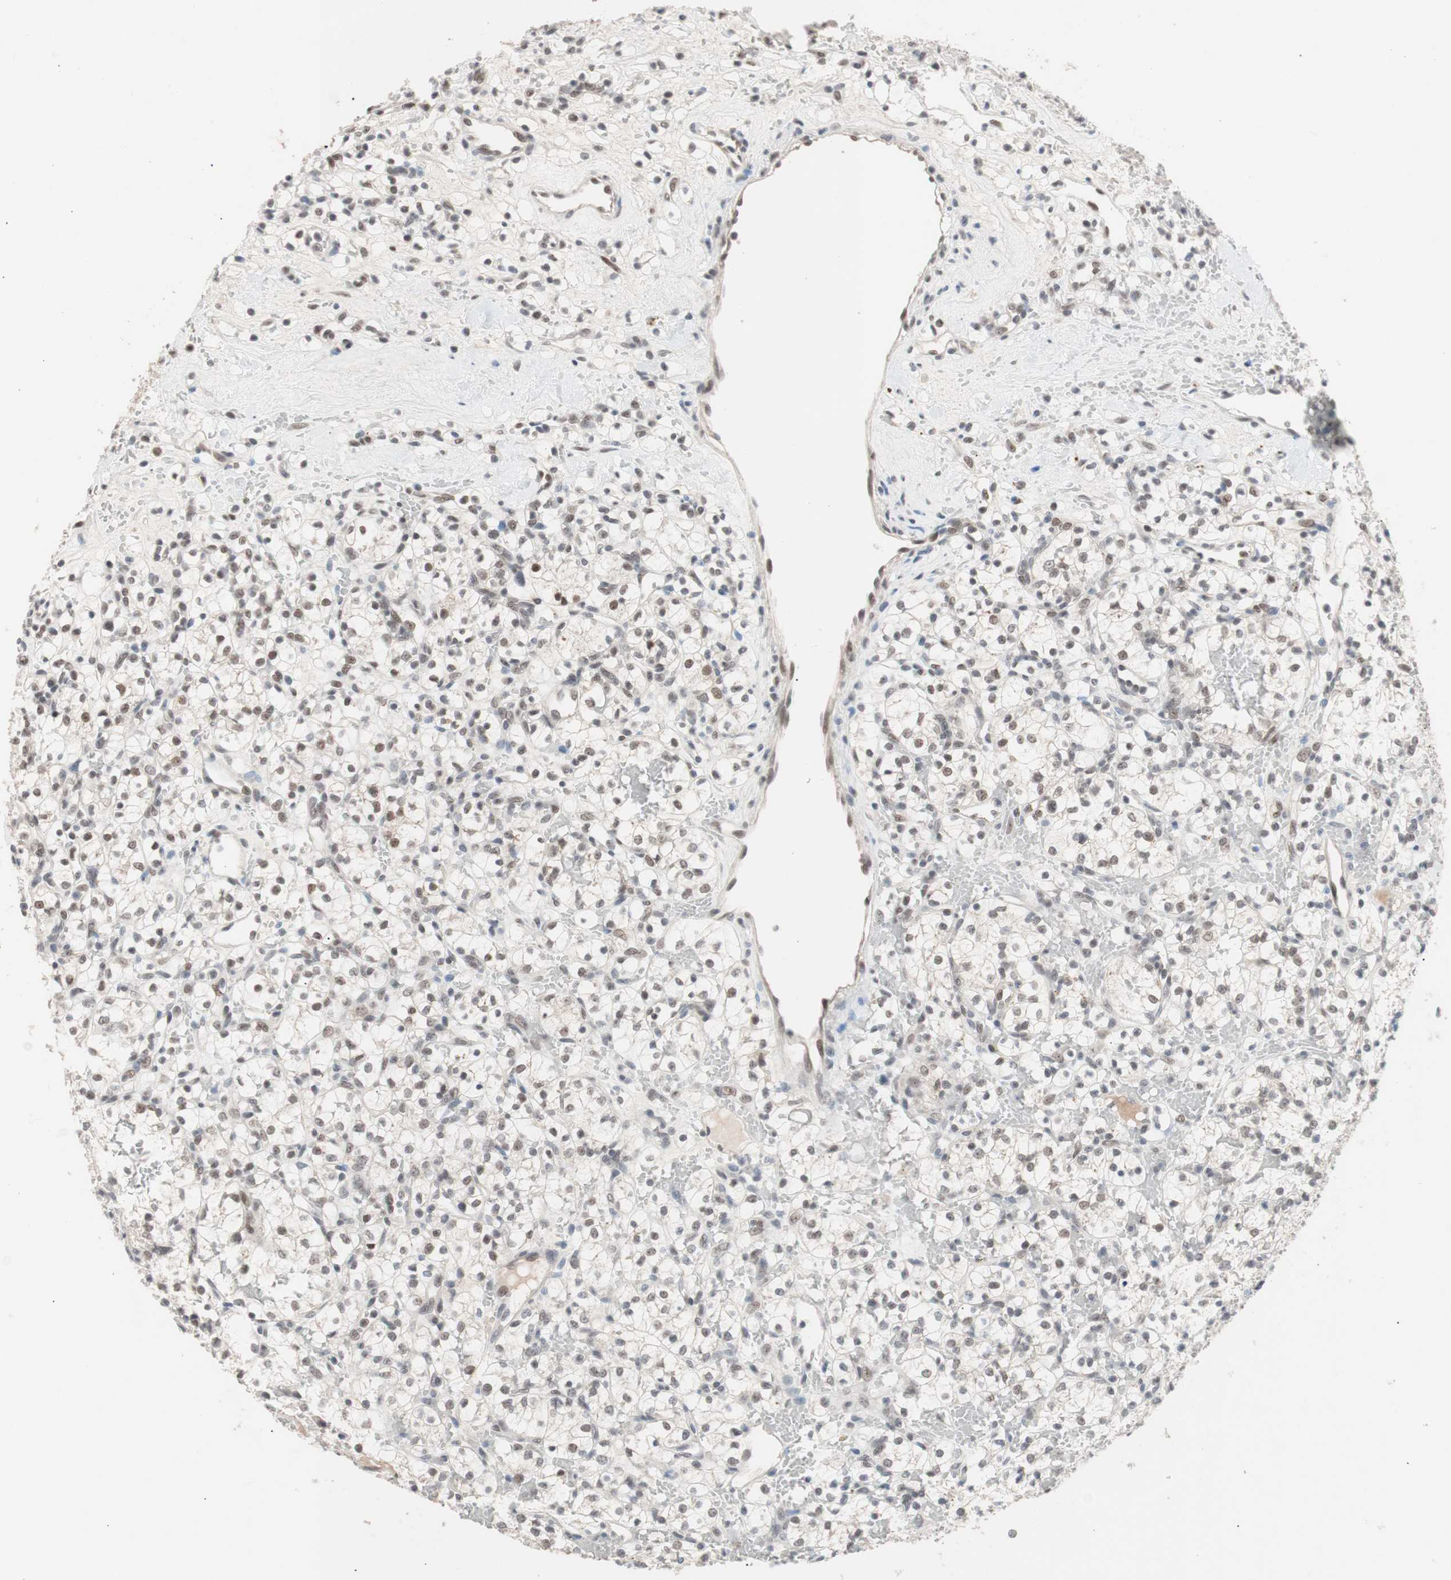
{"staining": {"intensity": "moderate", "quantity": "25%-75%", "location": "nuclear"}, "tissue": "renal cancer", "cell_type": "Tumor cells", "image_type": "cancer", "snomed": [{"axis": "morphology", "description": "Adenocarcinoma, NOS"}, {"axis": "topography", "description": "Kidney"}], "caption": "Protein staining reveals moderate nuclear positivity in about 25%-75% of tumor cells in renal cancer (adenocarcinoma). (Stains: DAB (3,3'-diaminobenzidine) in brown, nuclei in blue, Microscopy: brightfield microscopy at high magnification).", "gene": "LIG3", "patient": {"sex": "female", "age": 60}}